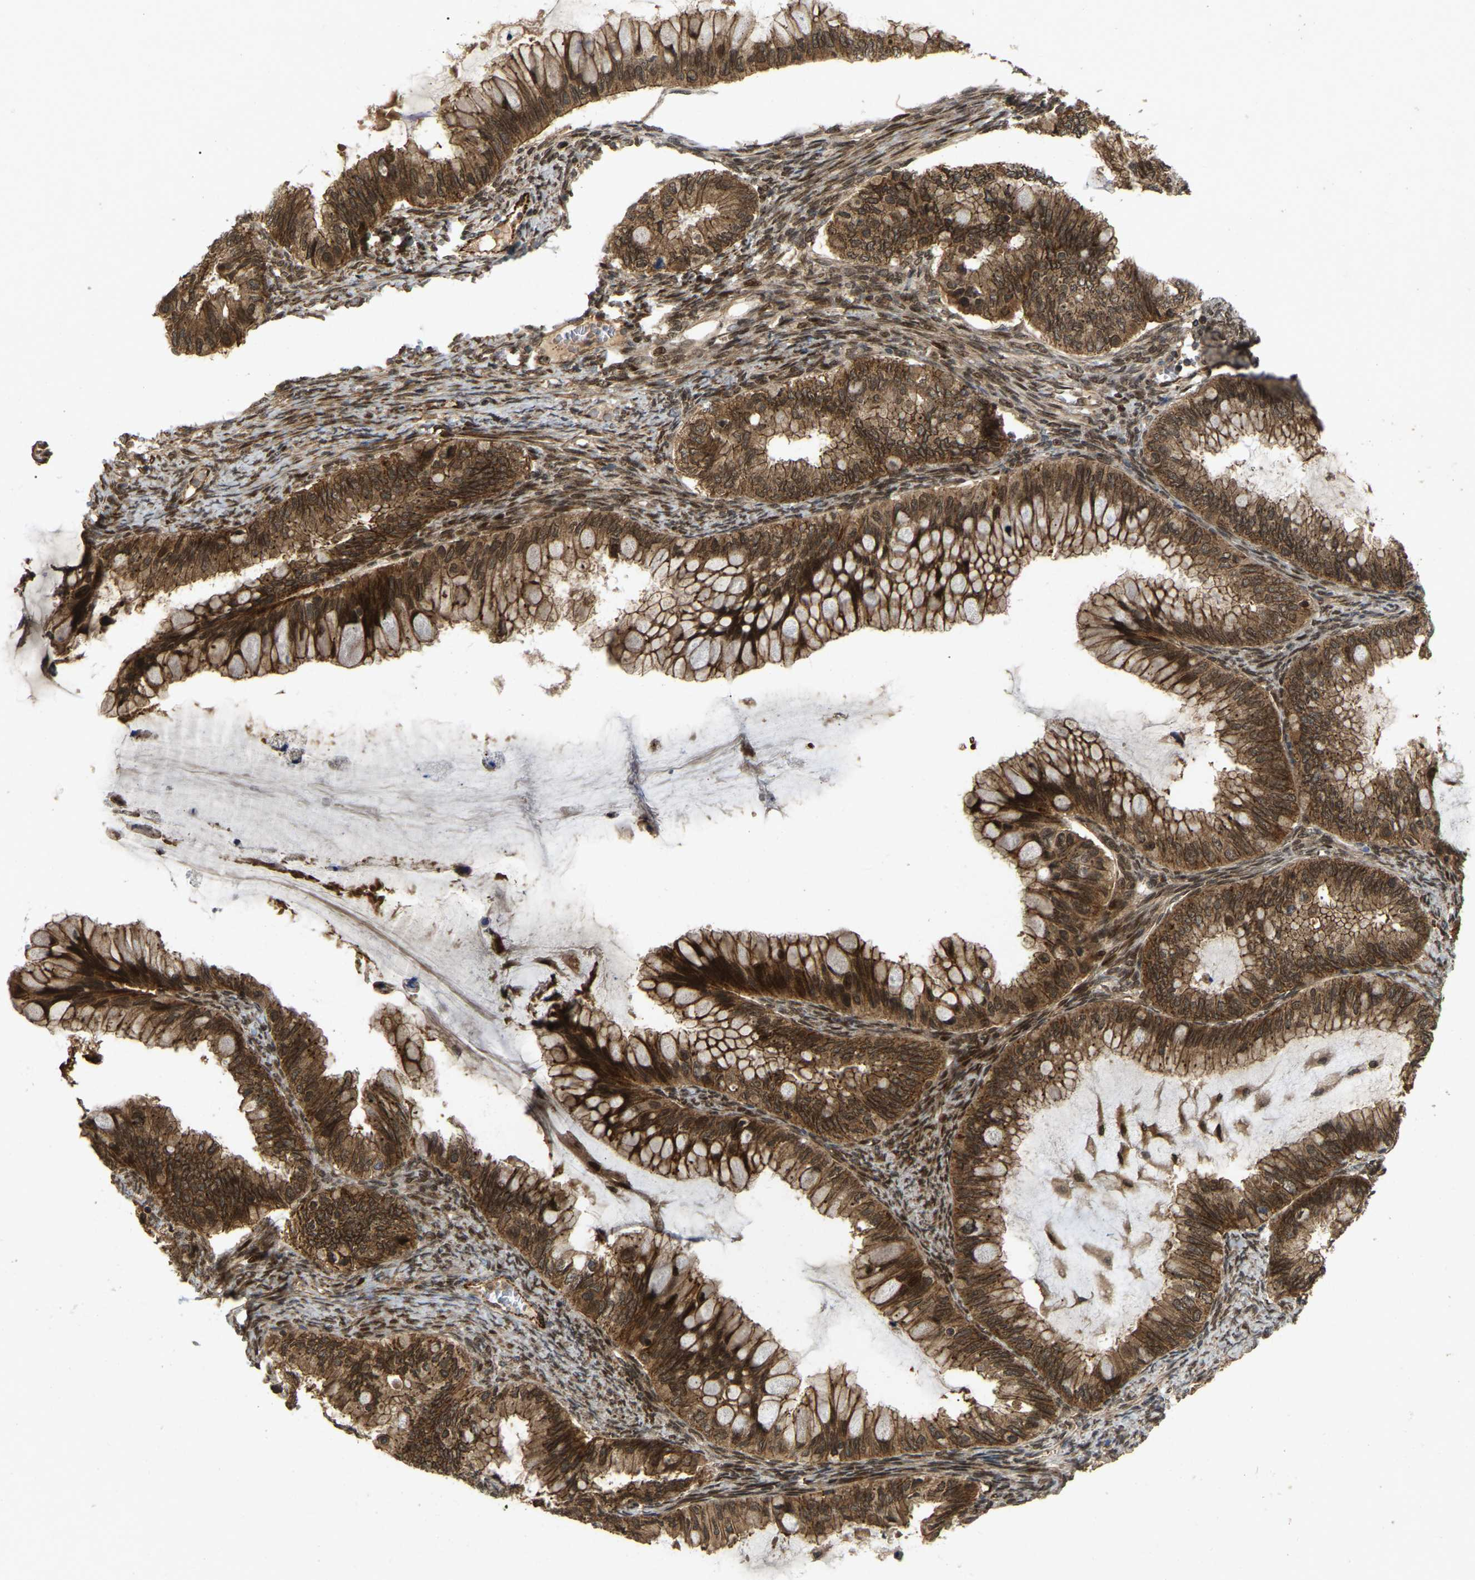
{"staining": {"intensity": "strong", "quantity": ">75%", "location": "cytoplasmic/membranous,nuclear"}, "tissue": "ovarian cancer", "cell_type": "Tumor cells", "image_type": "cancer", "snomed": [{"axis": "morphology", "description": "Cystadenocarcinoma, mucinous, NOS"}, {"axis": "topography", "description": "Ovary"}], "caption": "DAB (3,3'-diaminobenzidine) immunohistochemical staining of human mucinous cystadenocarcinoma (ovarian) reveals strong cytoplasmic/membranous and nuclear protein staining in about >75% of tumor cells.", "gene": "KIAA1549", "patient": {"sex": "female", "age": 80}}